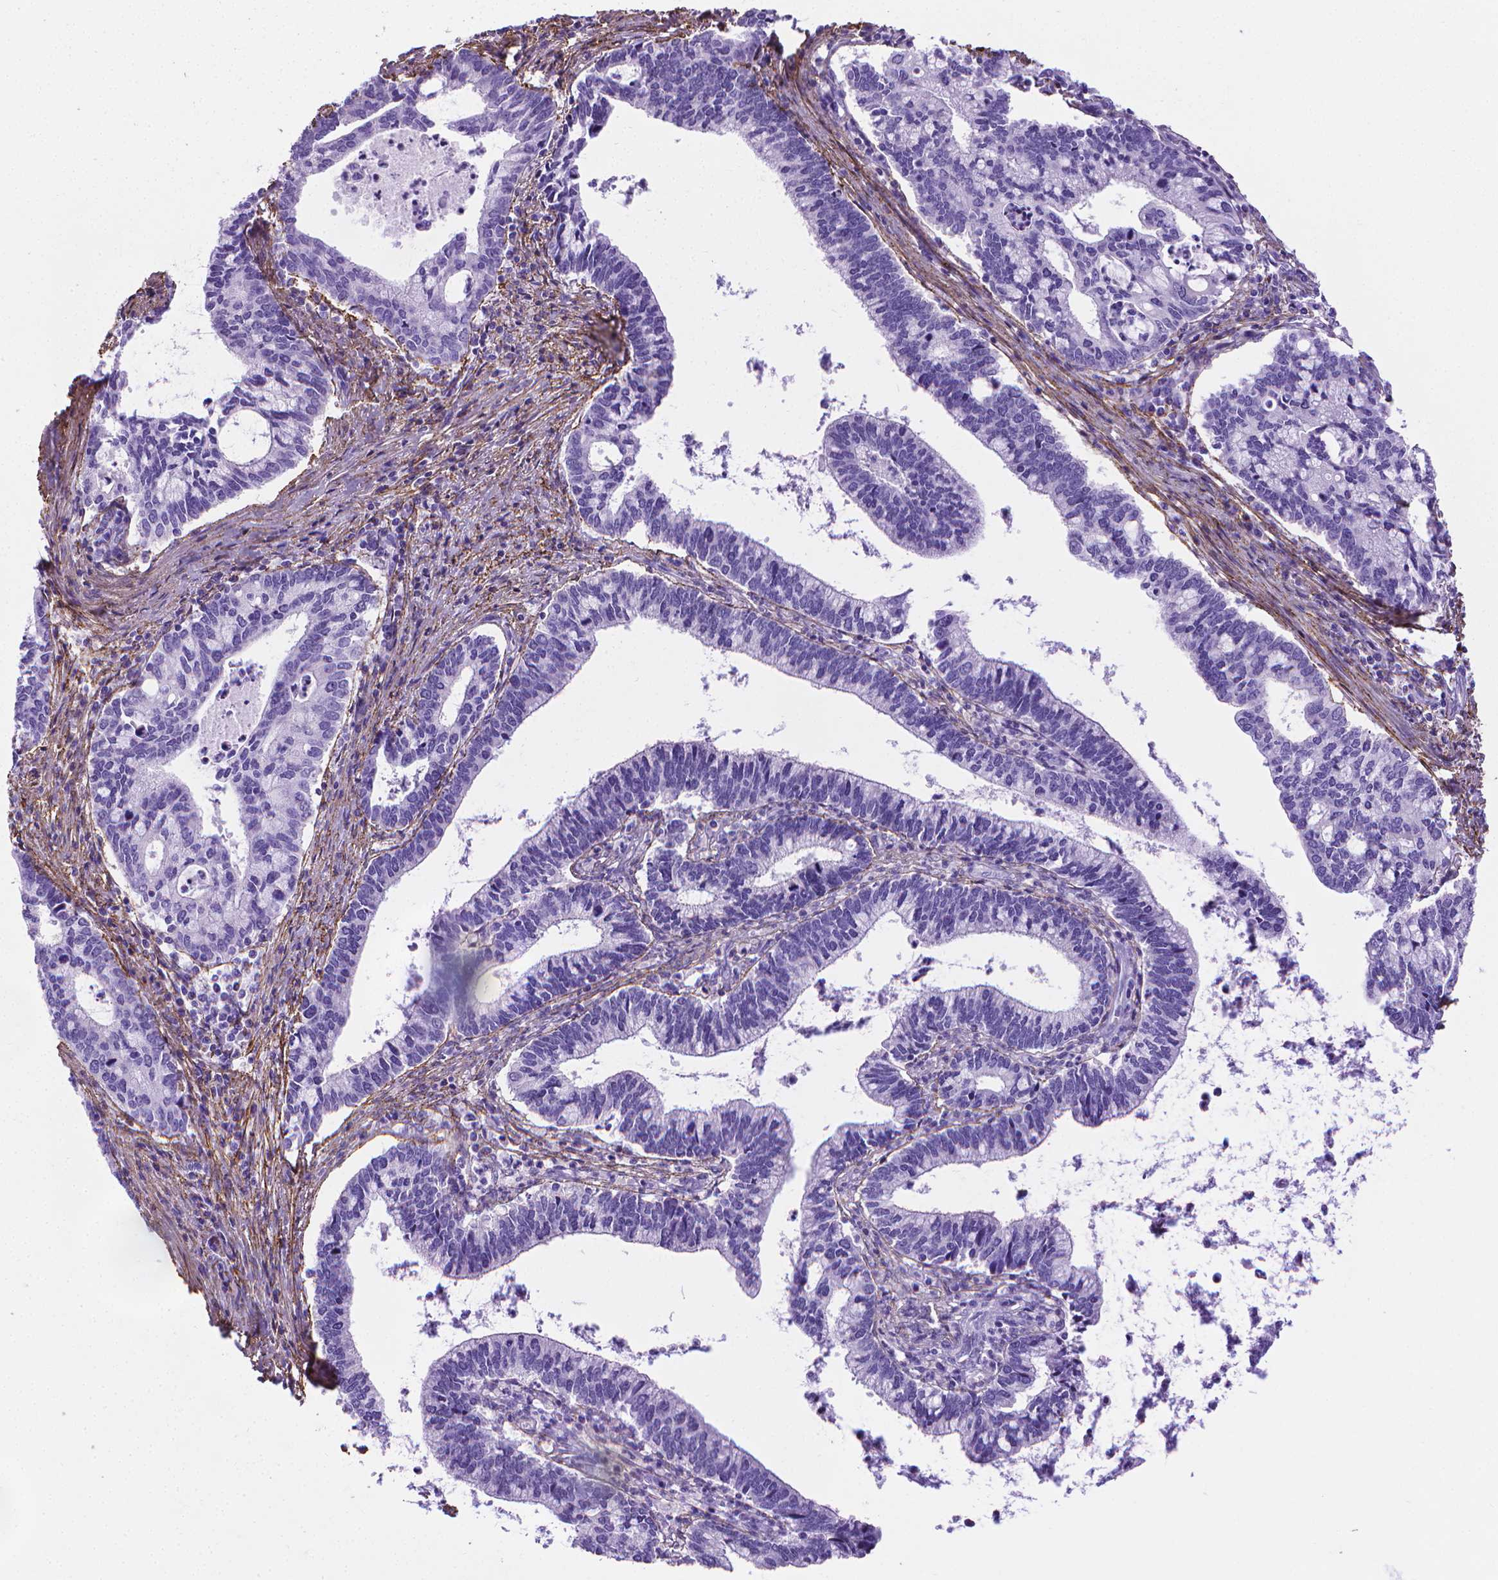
{"staining": {"intensity": "negative", "quantity": "none", "location": "none"}, "tissue": "cervical cancer", "cell_type": "Tumor cells", "image_type": "cancer", "snomed": [{"axis": "morphology", "description": "Adenocarcinoma, NOS"}, {"axis": "topography", "description": "Cervix"}], "caption": "IHC of human cervical cancer (adenocarcinoma) displays no staining in tumor cells.", "gene": "MFAP2", "patient": {"sex": "female", "age": 42}}